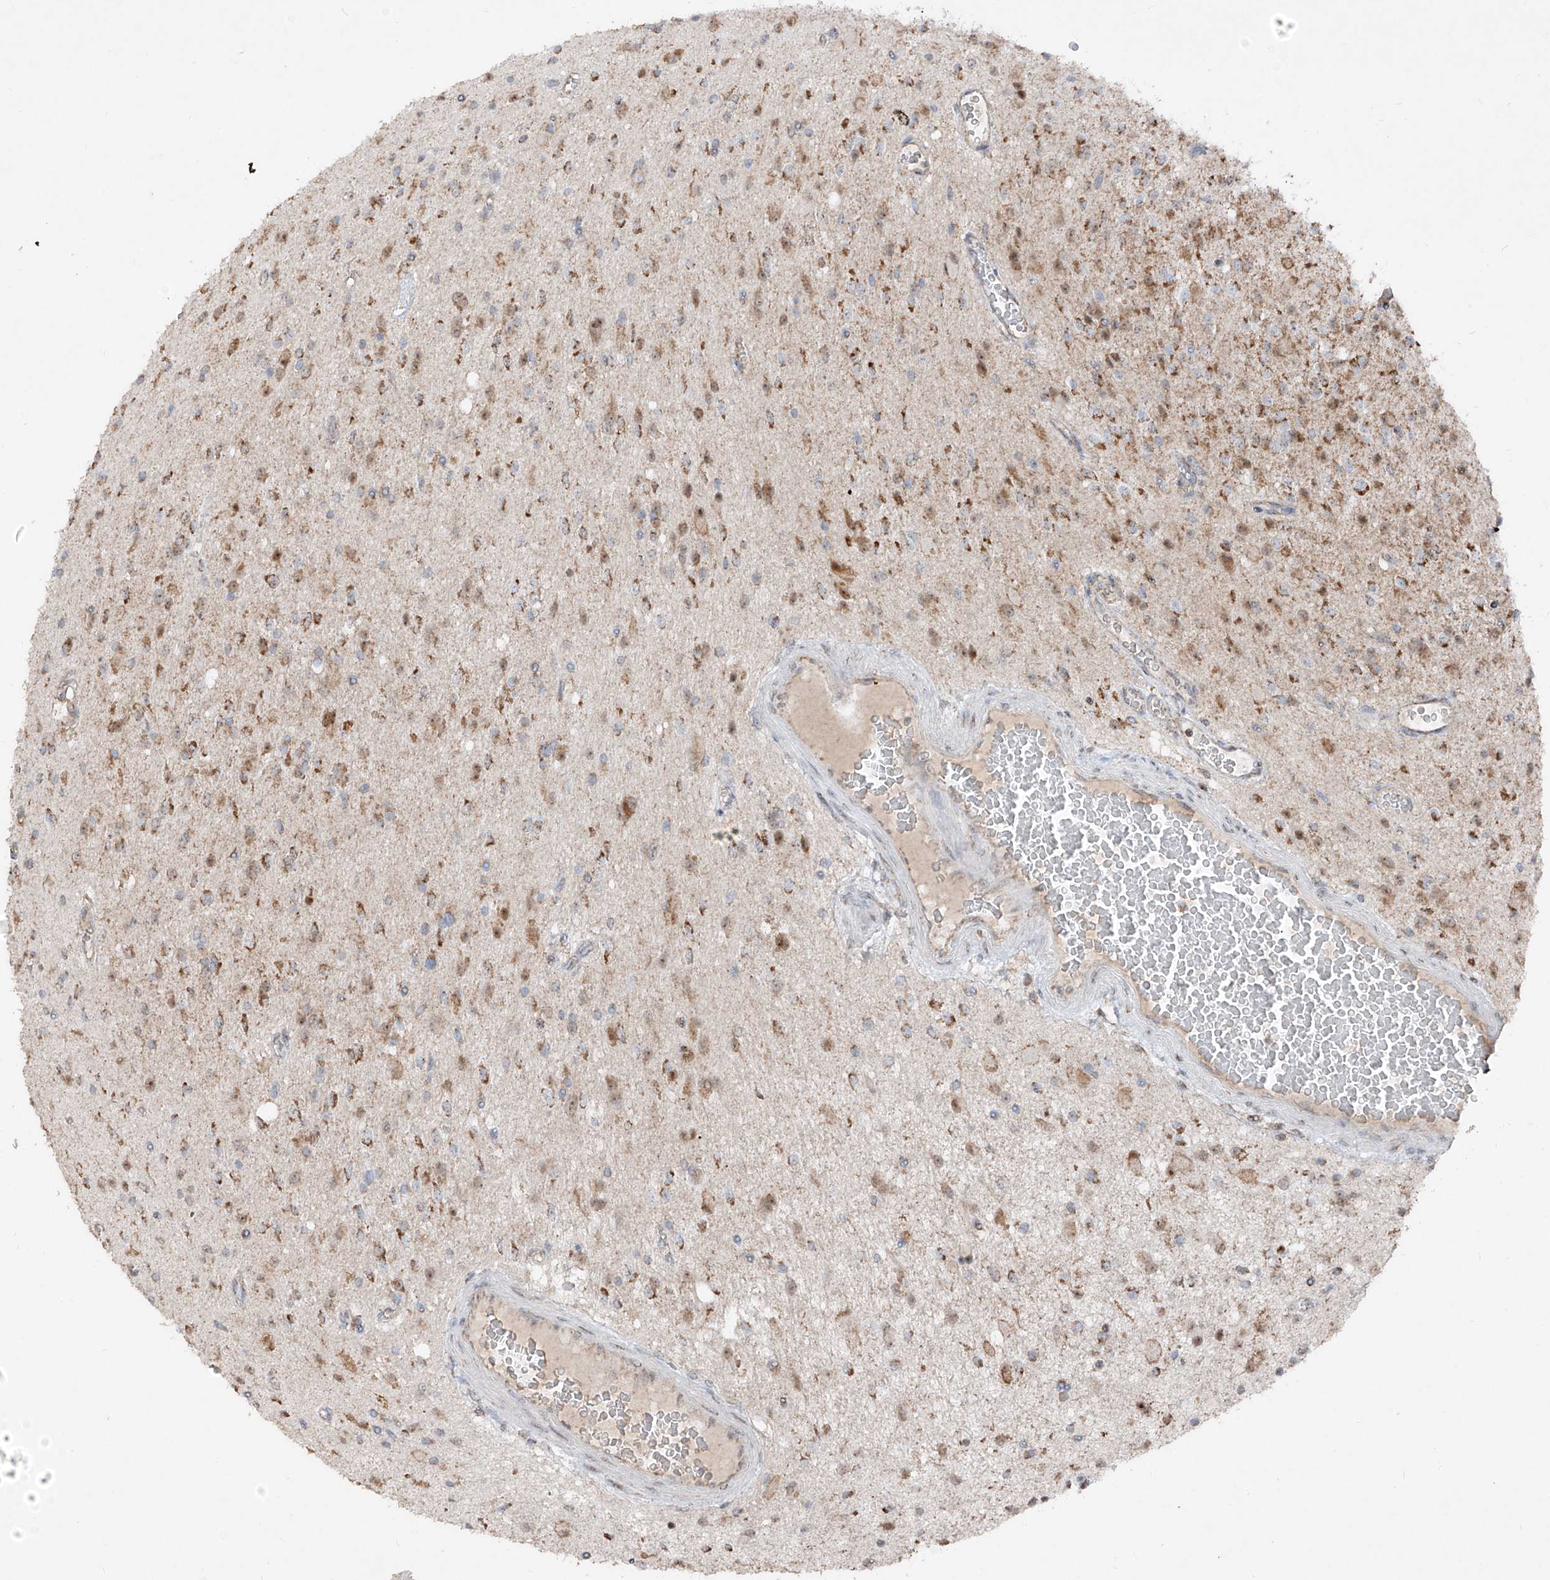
{"staining": {"intensity": "moderate", "quantity": ">75%", "location": "cytoplasmic/membranous"}, "tissue": "glioma", "cell_type": "Tumor cells", "image_type": "cancer", "snomed": [{"axis": "morphology", "description": "Glioma, malignant, High grade"}, {"axis": "topography", "description": "Brain"}], "caption": "The micrograph displays staining of malignant high-grade glioma, revealing moderate cytoplasmic/membranous protein staining (brown color) within tumor cells.", "gene": "NDUFB3", "patient": {"sex": "male", "age": 34}}